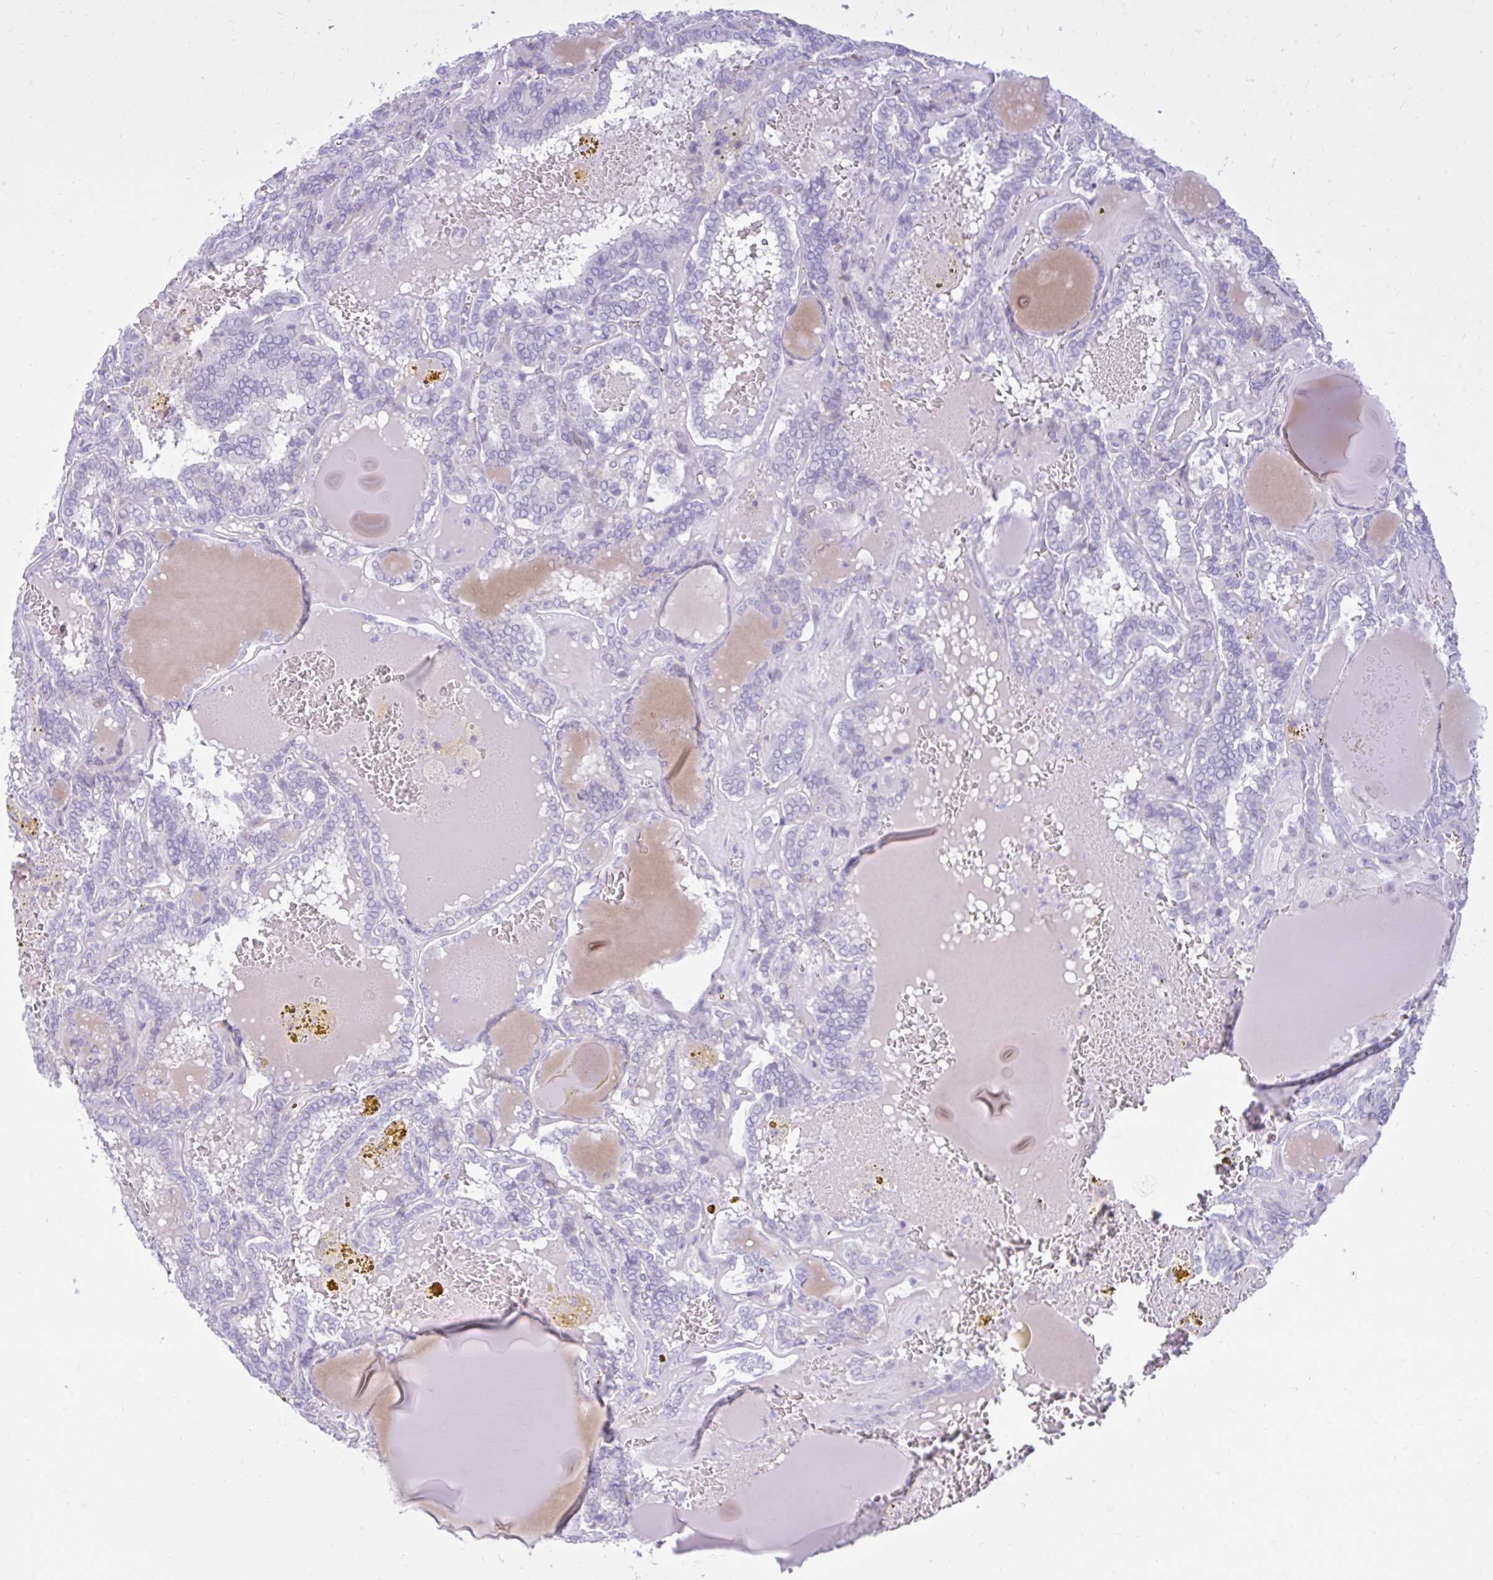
{"staining": {"intensity": "negative", "quantity": "none", "location": "none"}, "tissue": "thyroid cancer", "cell_type": "Tumor cells", "image_type": "cancer", "snomed": [{"axis": "morphology", "description": "Papillary adenocarcinoma, NOS"}, {"axis": "topography", "description": "Thyroid gland"}], "caption": "Thyroid cancer (papillary adenocarcinoma) stained for a protein using immunohistochemistry (IHC) displays no positivity tumor cells.", "gene": "FAM153A", "patient": {"sex": "female", "age": 72}}